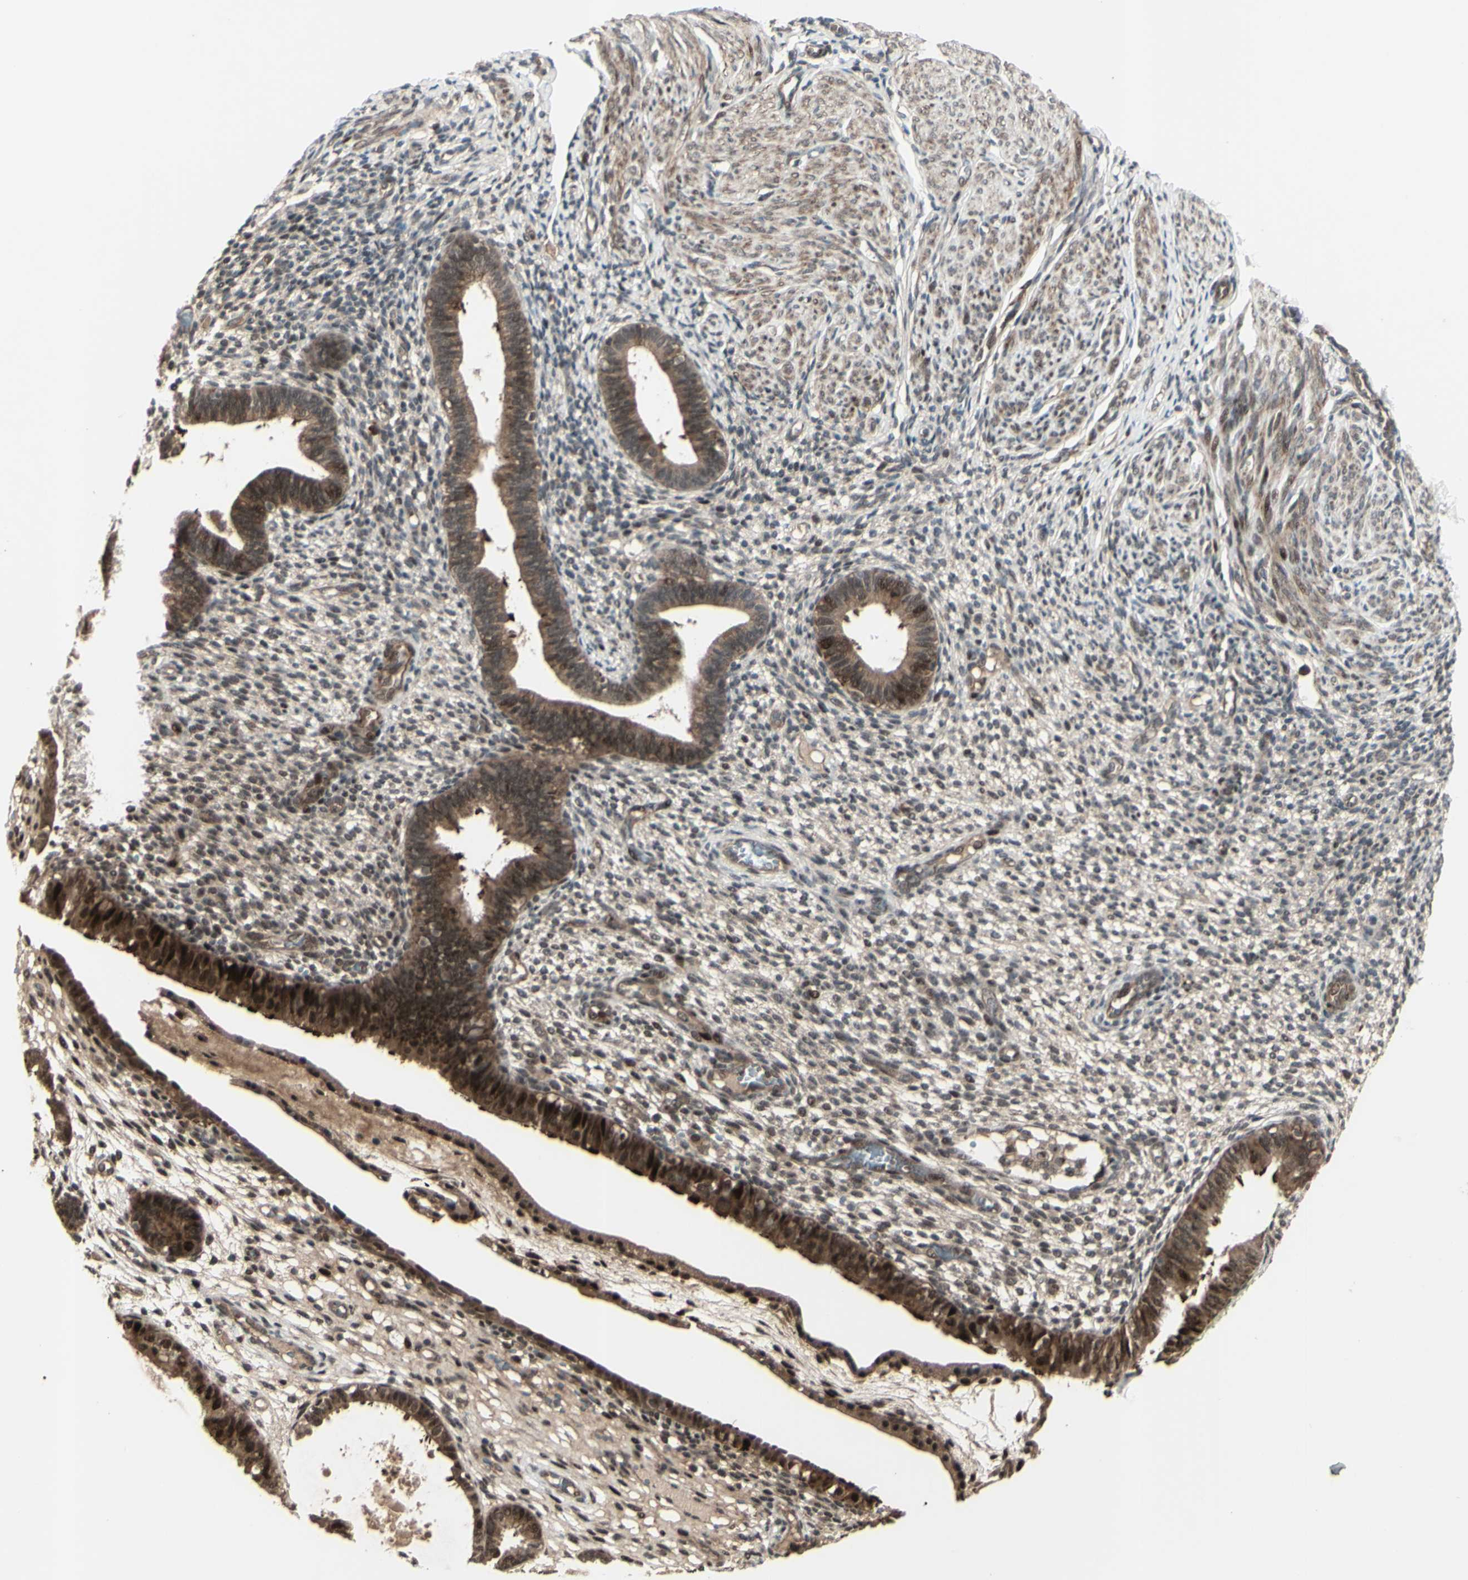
{"staining": {"intensity": "moderate", "quantity": "25%-75%", "location": "cytoplasmic/membranous,nuclear"}, "tissue": "endometrium", "cell_type": "Cells in endometrial stroma", "image_type": "normal", "snomed": [{"axis": "morphology", "description": "Normal tissue, NOS"}, {"axis": "topography", "description": "Endometrium"}], "caption": "Endometrium stained for a protein shows moderate cytoplasmic/membranous,nuclear positivity in cells in endometrial stroma. The protein of interest is stained brown, and the nuclei are stained in blue (DAB (3,3'-diaminobenzidine) IHC with brightfield microscopy, high magnification).", "gene": "MLF2", "patient": {"sex": "female", "age": 61}}